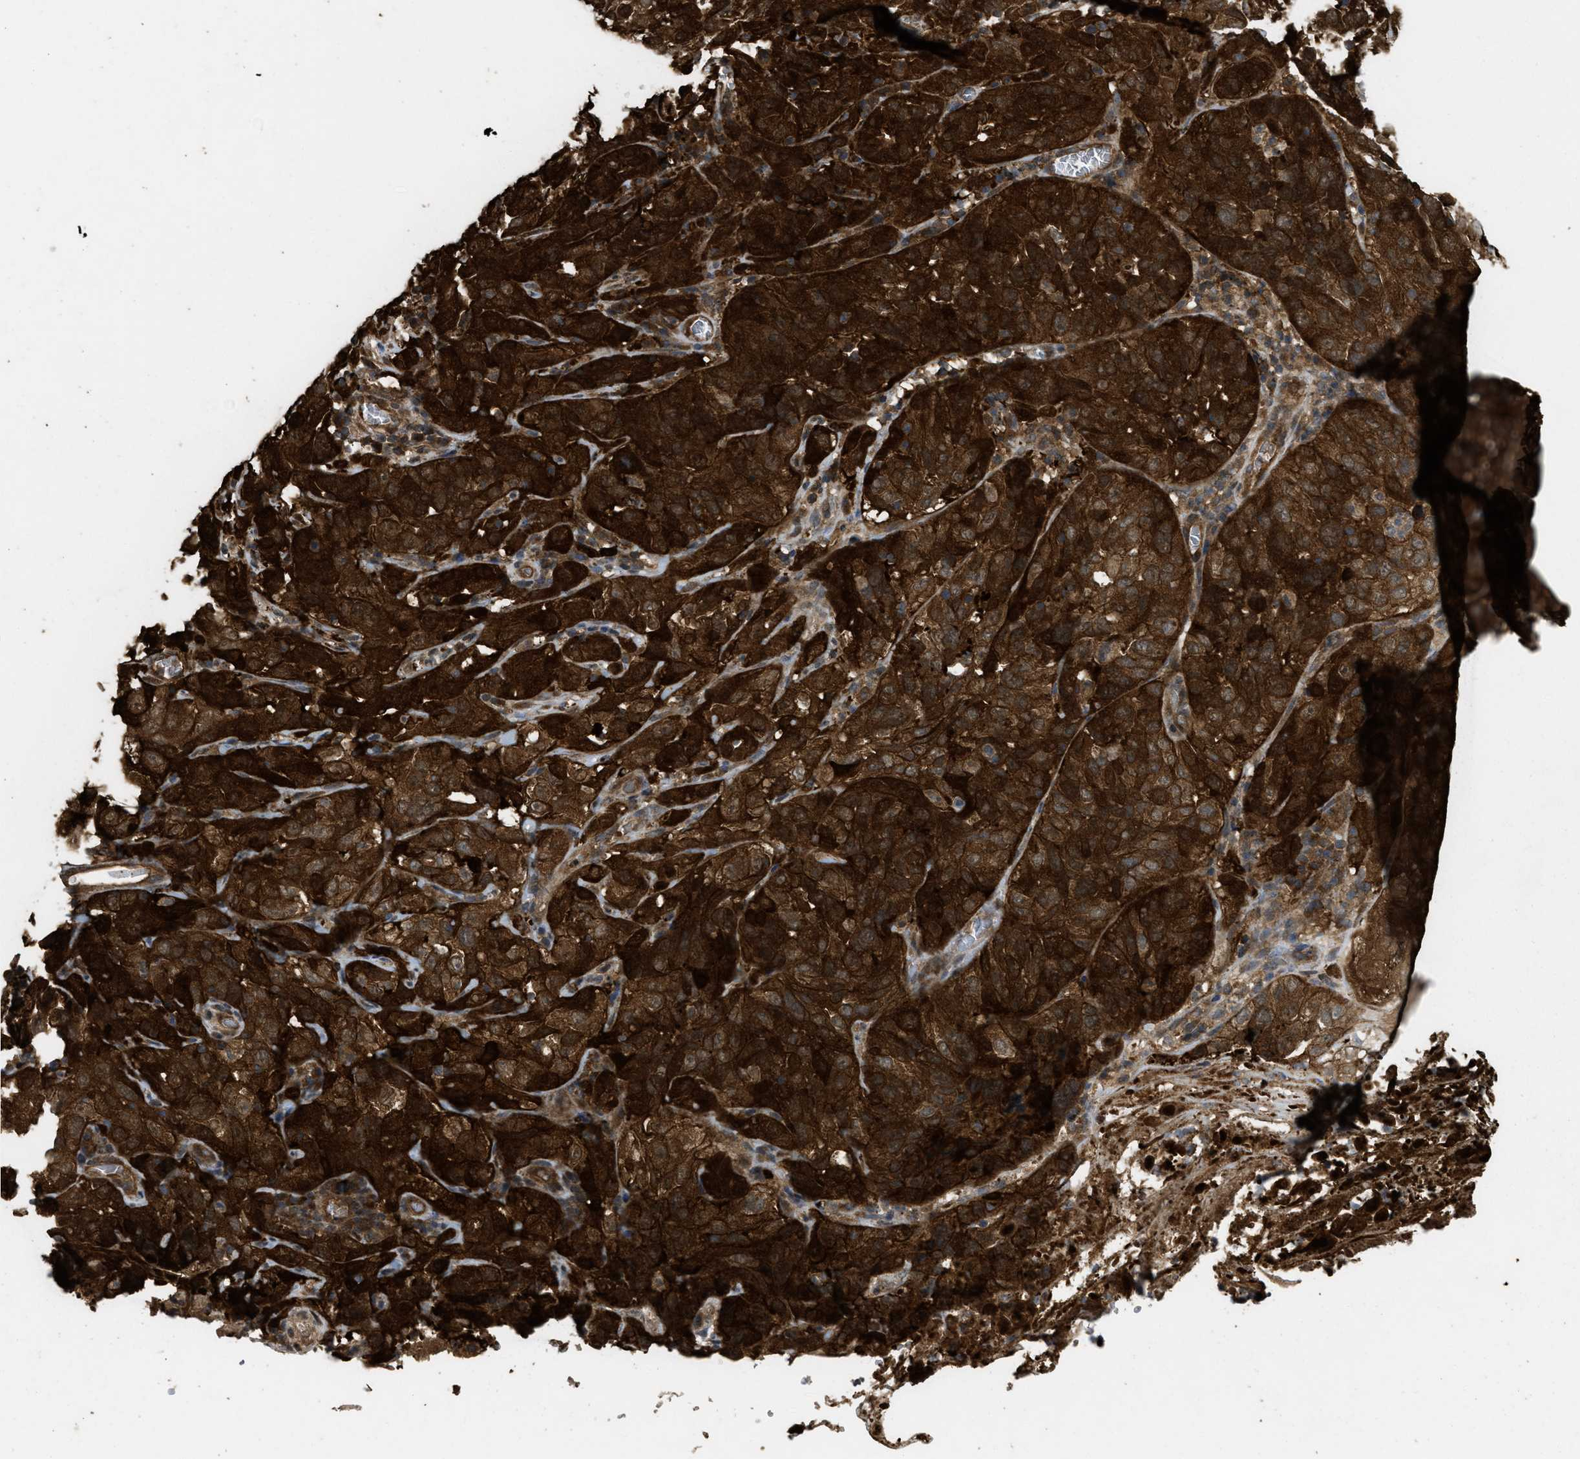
{"staining": {"intensity": "strong", "quantity": ">75%", "location": "cytoplasmic/membranous"}, "tissue": "cervical cancer", "cell_type": "Tumor cells", "image_type": "cancer", "snomed": [{"axis": "morphology", "description": "Squamous cell carcinoma, NOS"}, {"axis": "topography", "description": "Cervix"}], "caption": "A histopathology image of human cervical squamous cell carcinoma stained for a protein demonstrates strong cytoplasmic/membranous brown staining in tumor cells. The protein of interest is shown in brown color, while the nuclei are stained blue.", "gene": "FZD6", "patient": {"sex": "female", "age": 32}}